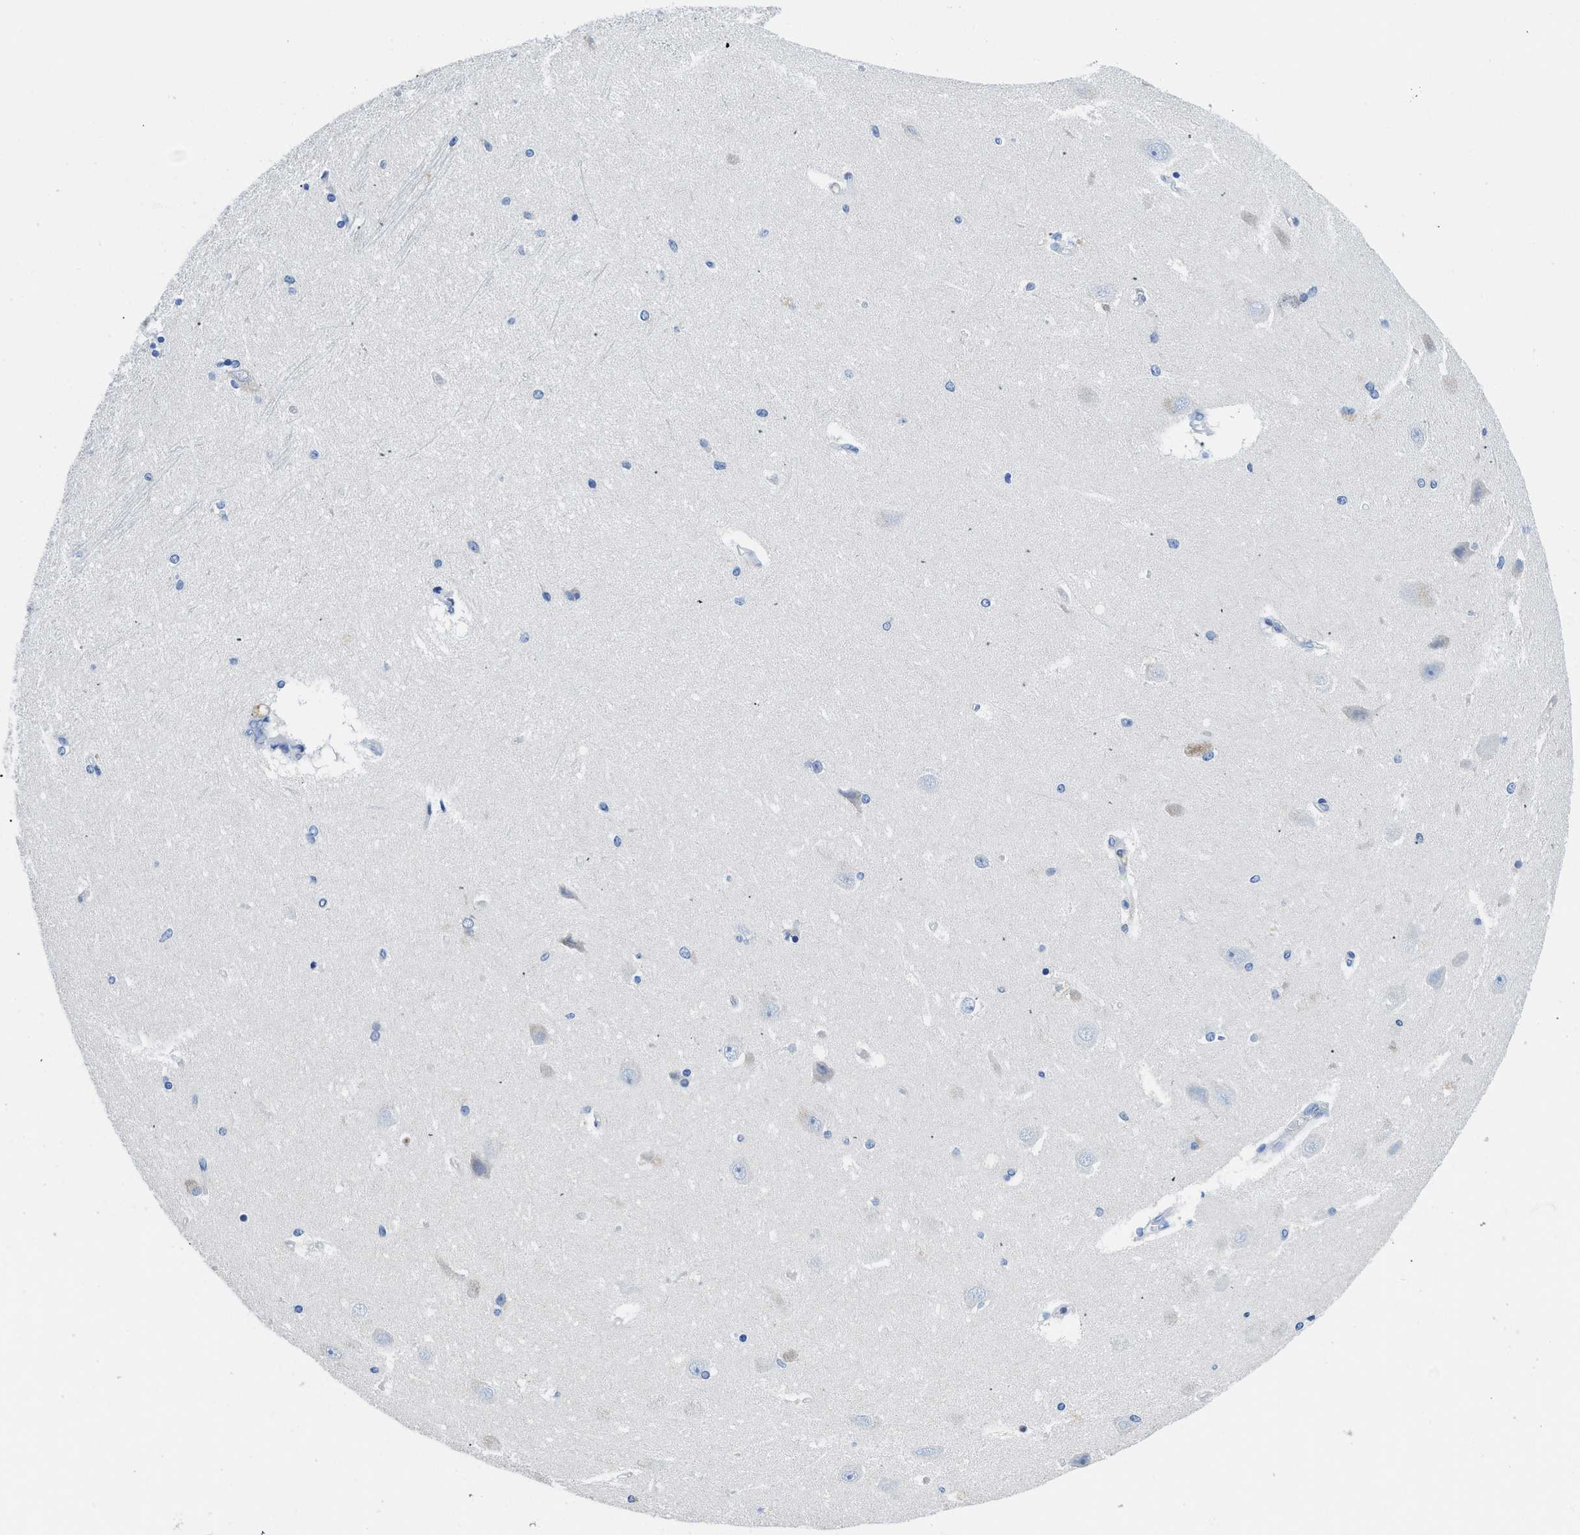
{"staining": {"intensity": "negative", "quantity": "none", "location": "none"}, "tissue": "hippocampus", "cell_type": "Glial cells", "image_type": "normal", "snomed": [{"axis": "morphology", "description": "Normal tissue, NOS"}, {"axis": "topography", "description": "Hippocampus"}], "caption": "This image is of normal hippocampus stained with immunohistochemistry to label a protein in brown with the nuclei are counter-stained blue. There is no expression in glial cells. Brightfield microscopy of immunohistochemistry (IHC) stained with DAB (brown) and hematoxylin (blue), captured at high magnification.", "gene": "NEB", "patient": {"sex": "female", "age": 54}}